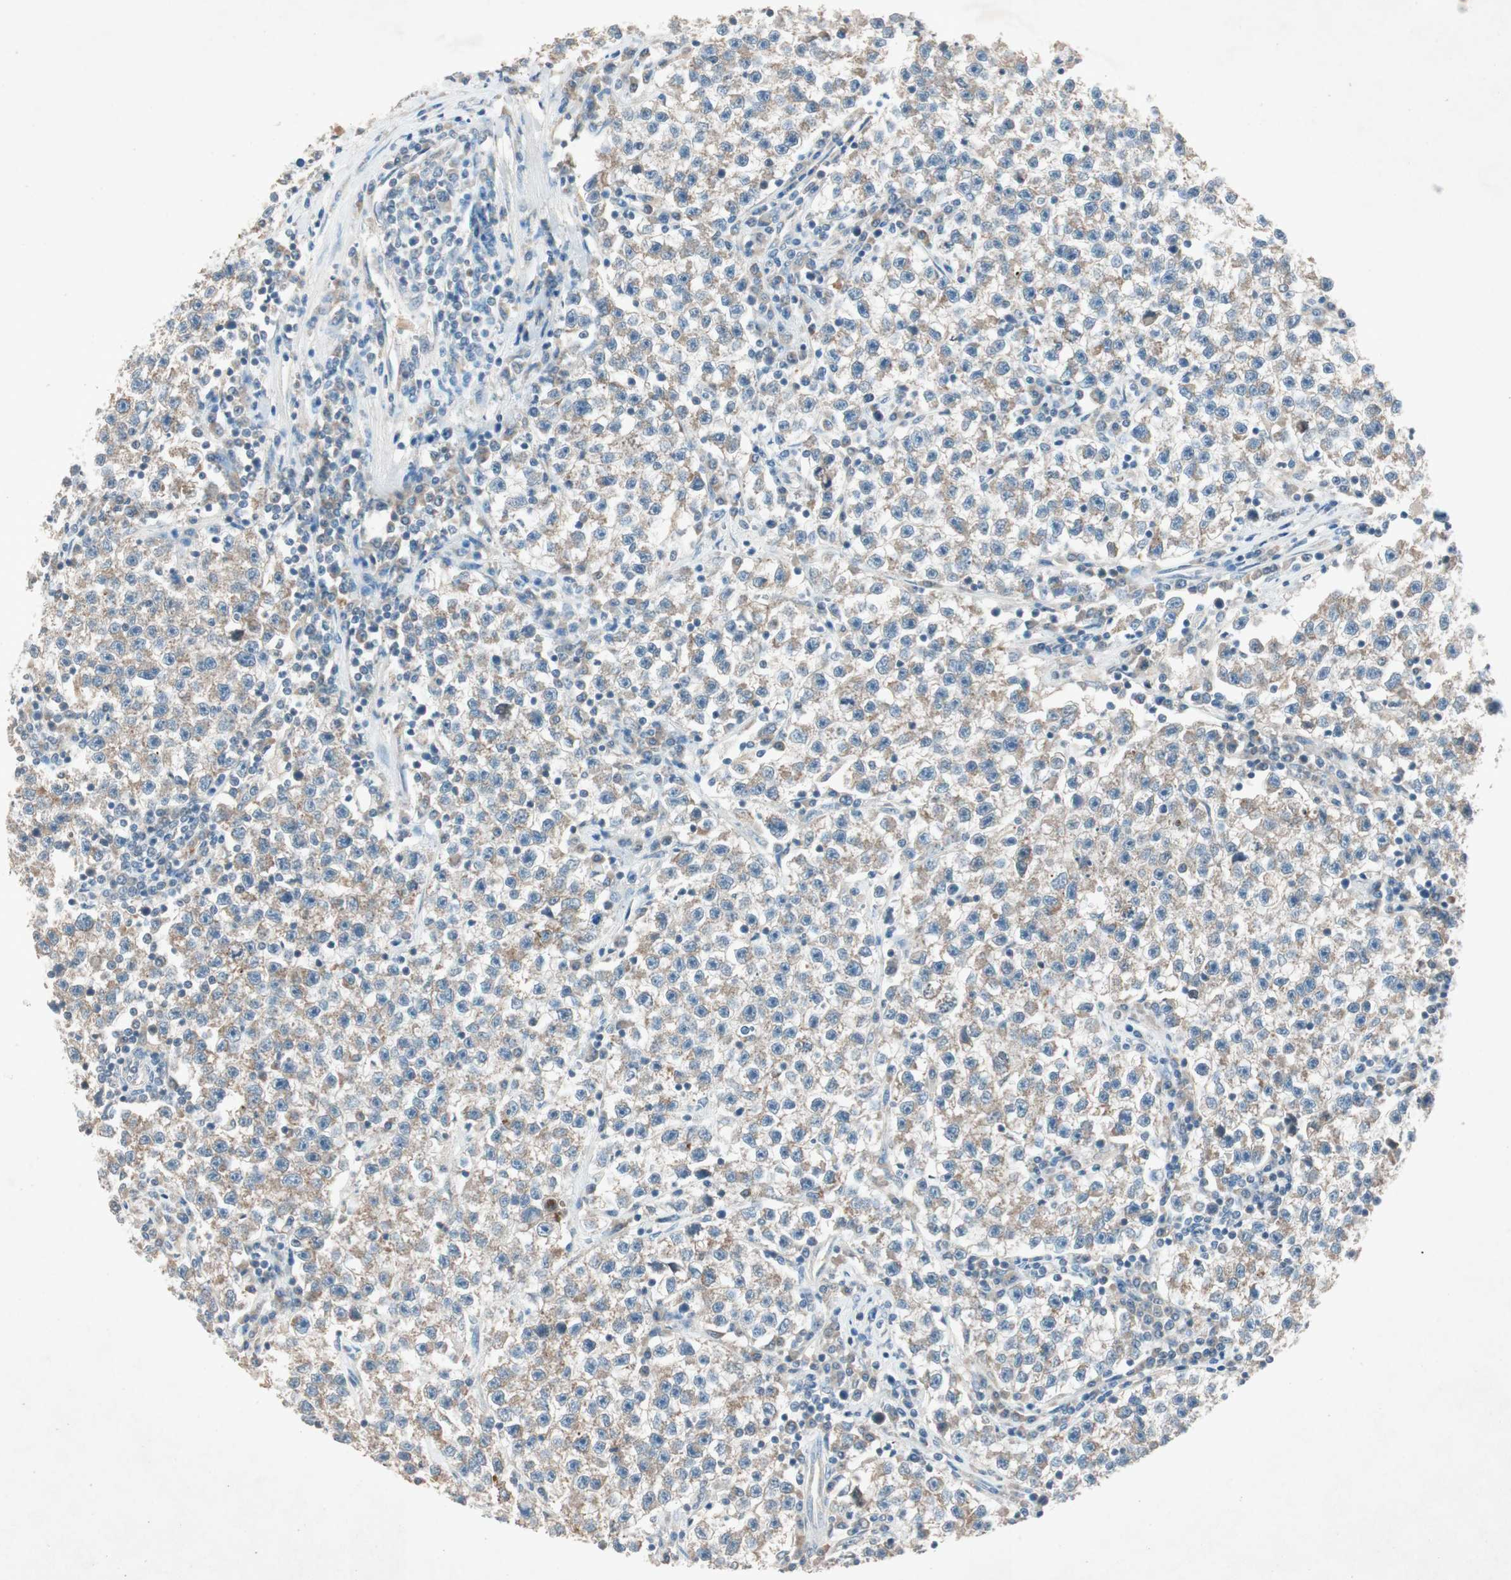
{"staining": {"intensity": "weak", "quantity": "25%-75%", "location": "cytoplasmic/membranous"}, "tissue": "testis cancer", "cell_type": "Tumor cells", "image_type": "cancer", "snomed": [{"axis": "morphology", "description": "Seminoma, NOS"}, {"axis": "topography", "description": "Testis"}], "caption": "This is a micrograph of IHC staining of testis cancer, which shows weak expression in the cytoplasmic/membranous of tumor cells.", "gene": "NKAIN1", "patient": {"sex": "male", "age": 22}}